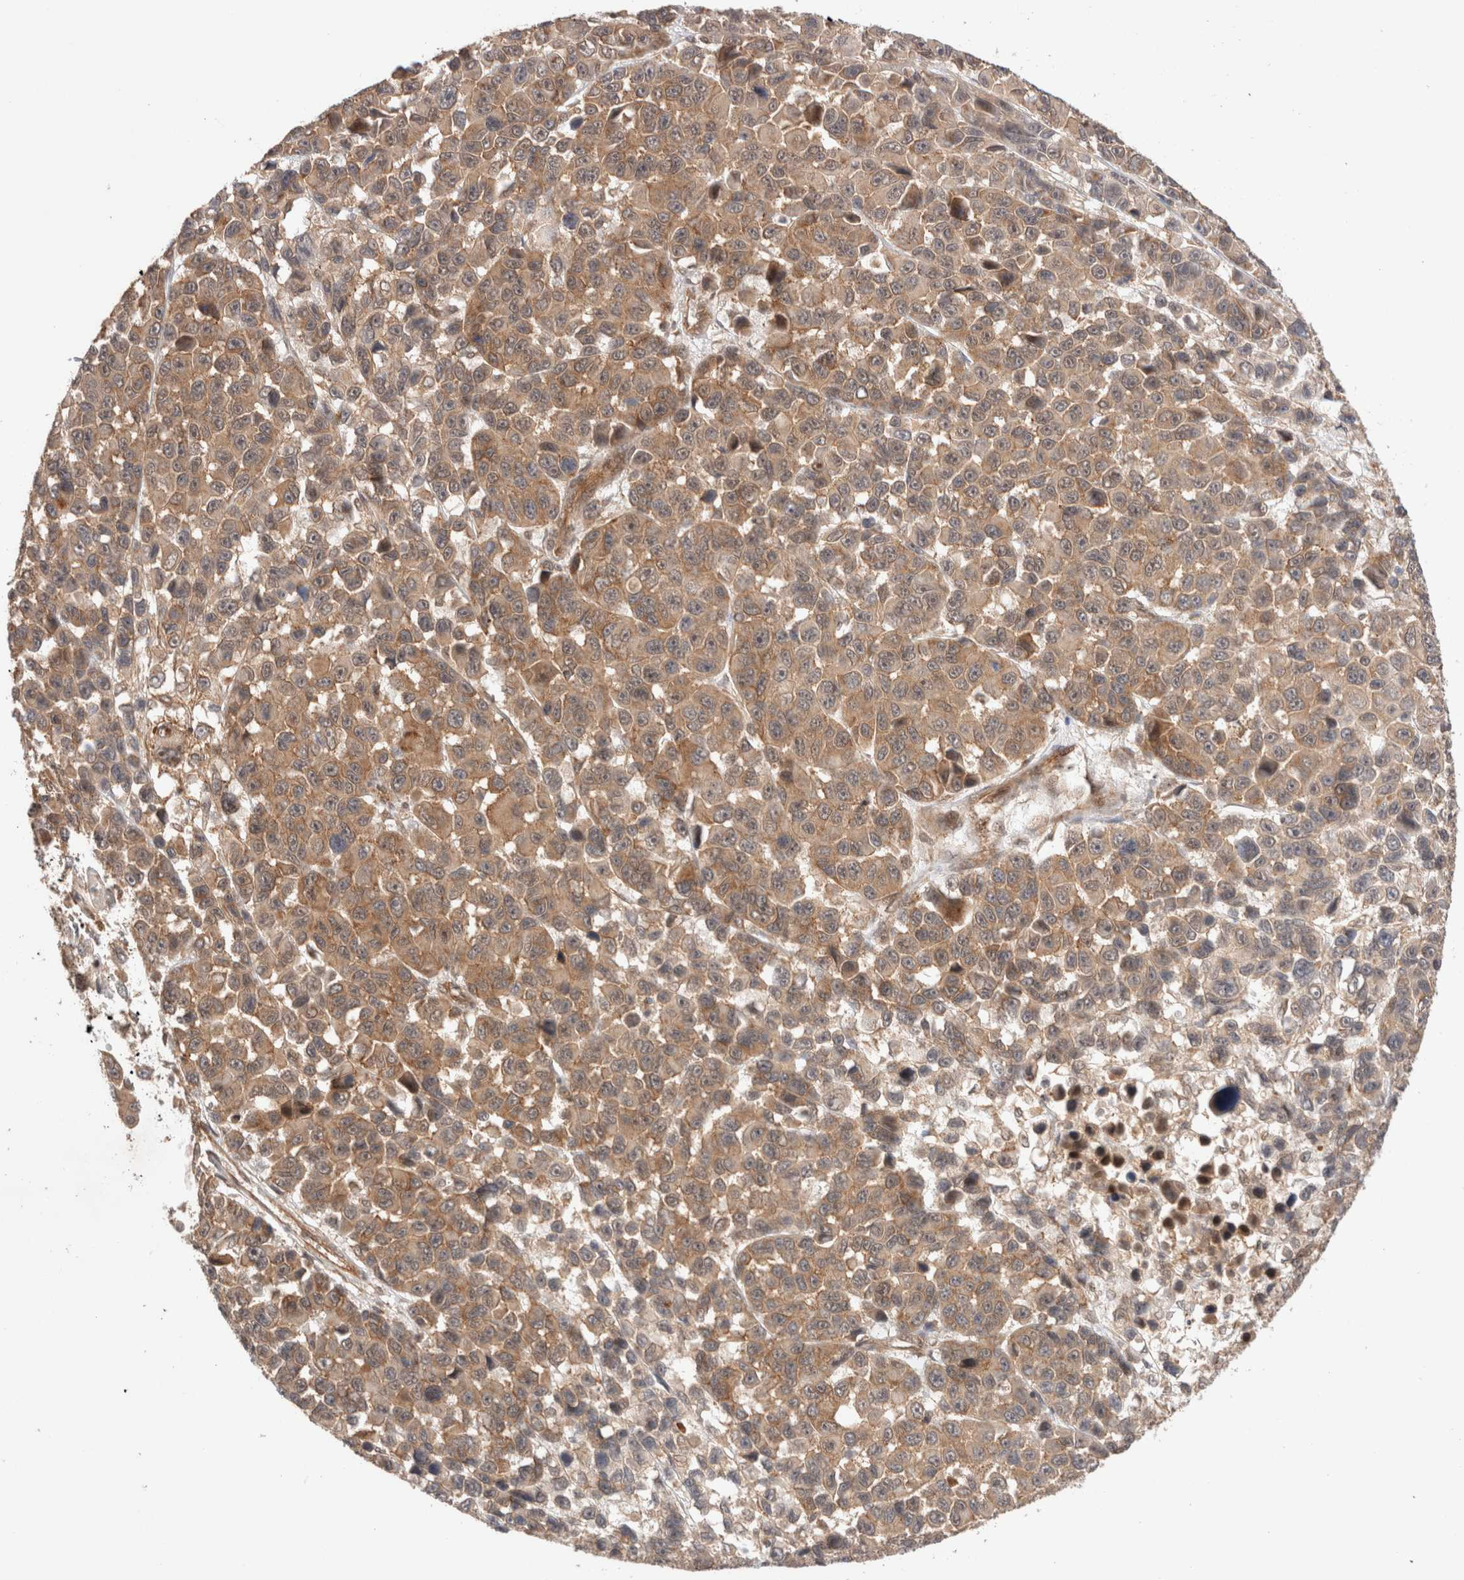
{"staining": {"intensity": "moderate", "quantity": ">75%", "location": "cytoplasmic/membranous"}, "tissue": "melanoma", "cell_type": "Tumor cells", "image_type": "cancer", "snomed": [{"axis": "morphology", "description": "Malignant melanoma, NOS"}, {"axis": "topography", "description": "Skin"}], "caption": "Tumor cells demonstrate medium levels of moderate cytoplasmic/membranous positivity in about >75% of cells in human melanoma.", "gene": "SIKE1", "patient": {"sex": "male", "age": 53}}